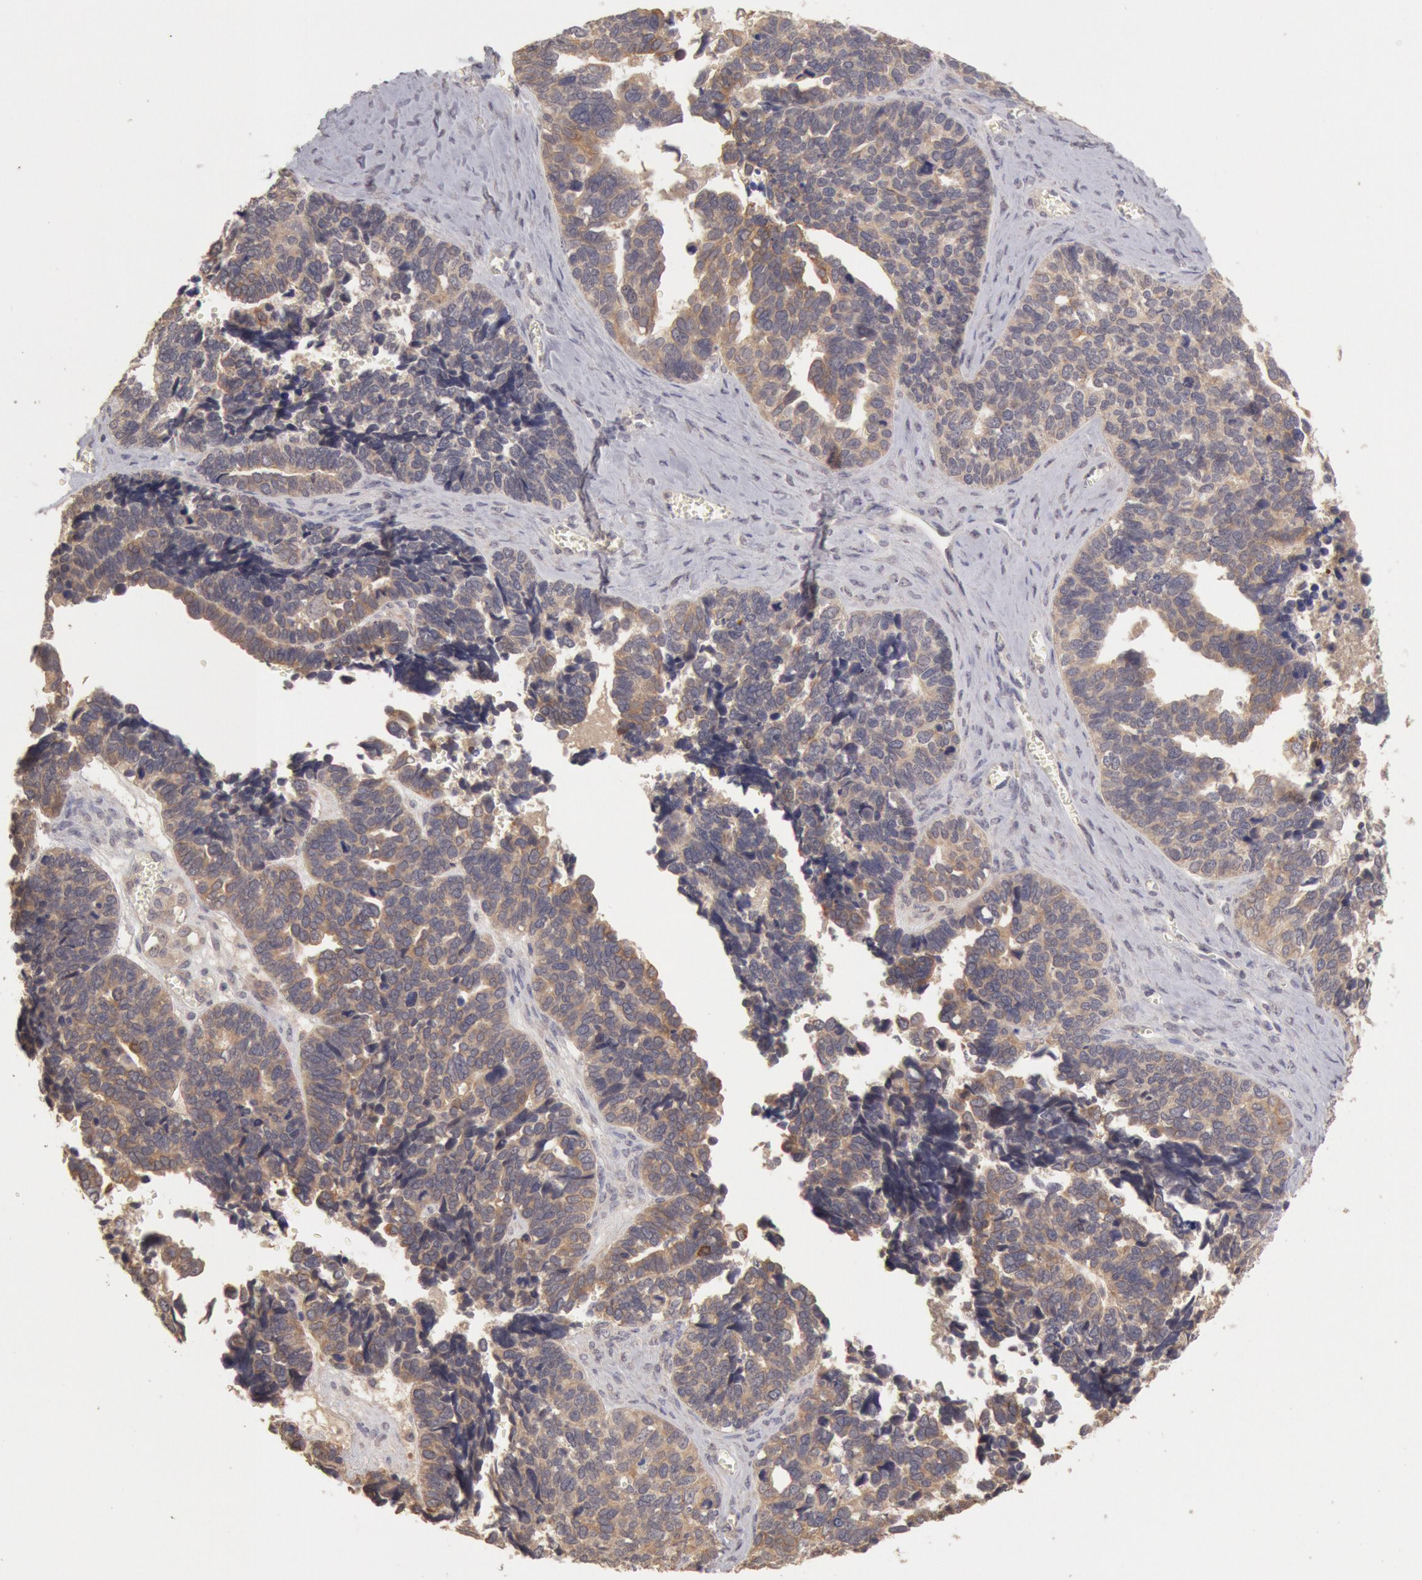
{"staining": {"intensity": "weak", "quantity": ">75%", "location": "cytoplasmic/membranous"}, "tissue": "ovarian cancer", "cell_type": "Tumor cells", "image_type": "cancer", "snomed": [{"axis": "morphology", "description": "Cystadenocarcinoma, serous, NOS"}, {"axis": "topography", "description": "Ovary"}], "caption": "DAB (3,3'-diaminobenzidine) immunohistochemical staining of human ovarian serous cystadenocarcinoma shows weak cytoplasmic/membranous protein positivity in approximately >75% of tumor cells.", "gene": "ZFP36L1", "patient": {"sex": "female", "age": 77}}